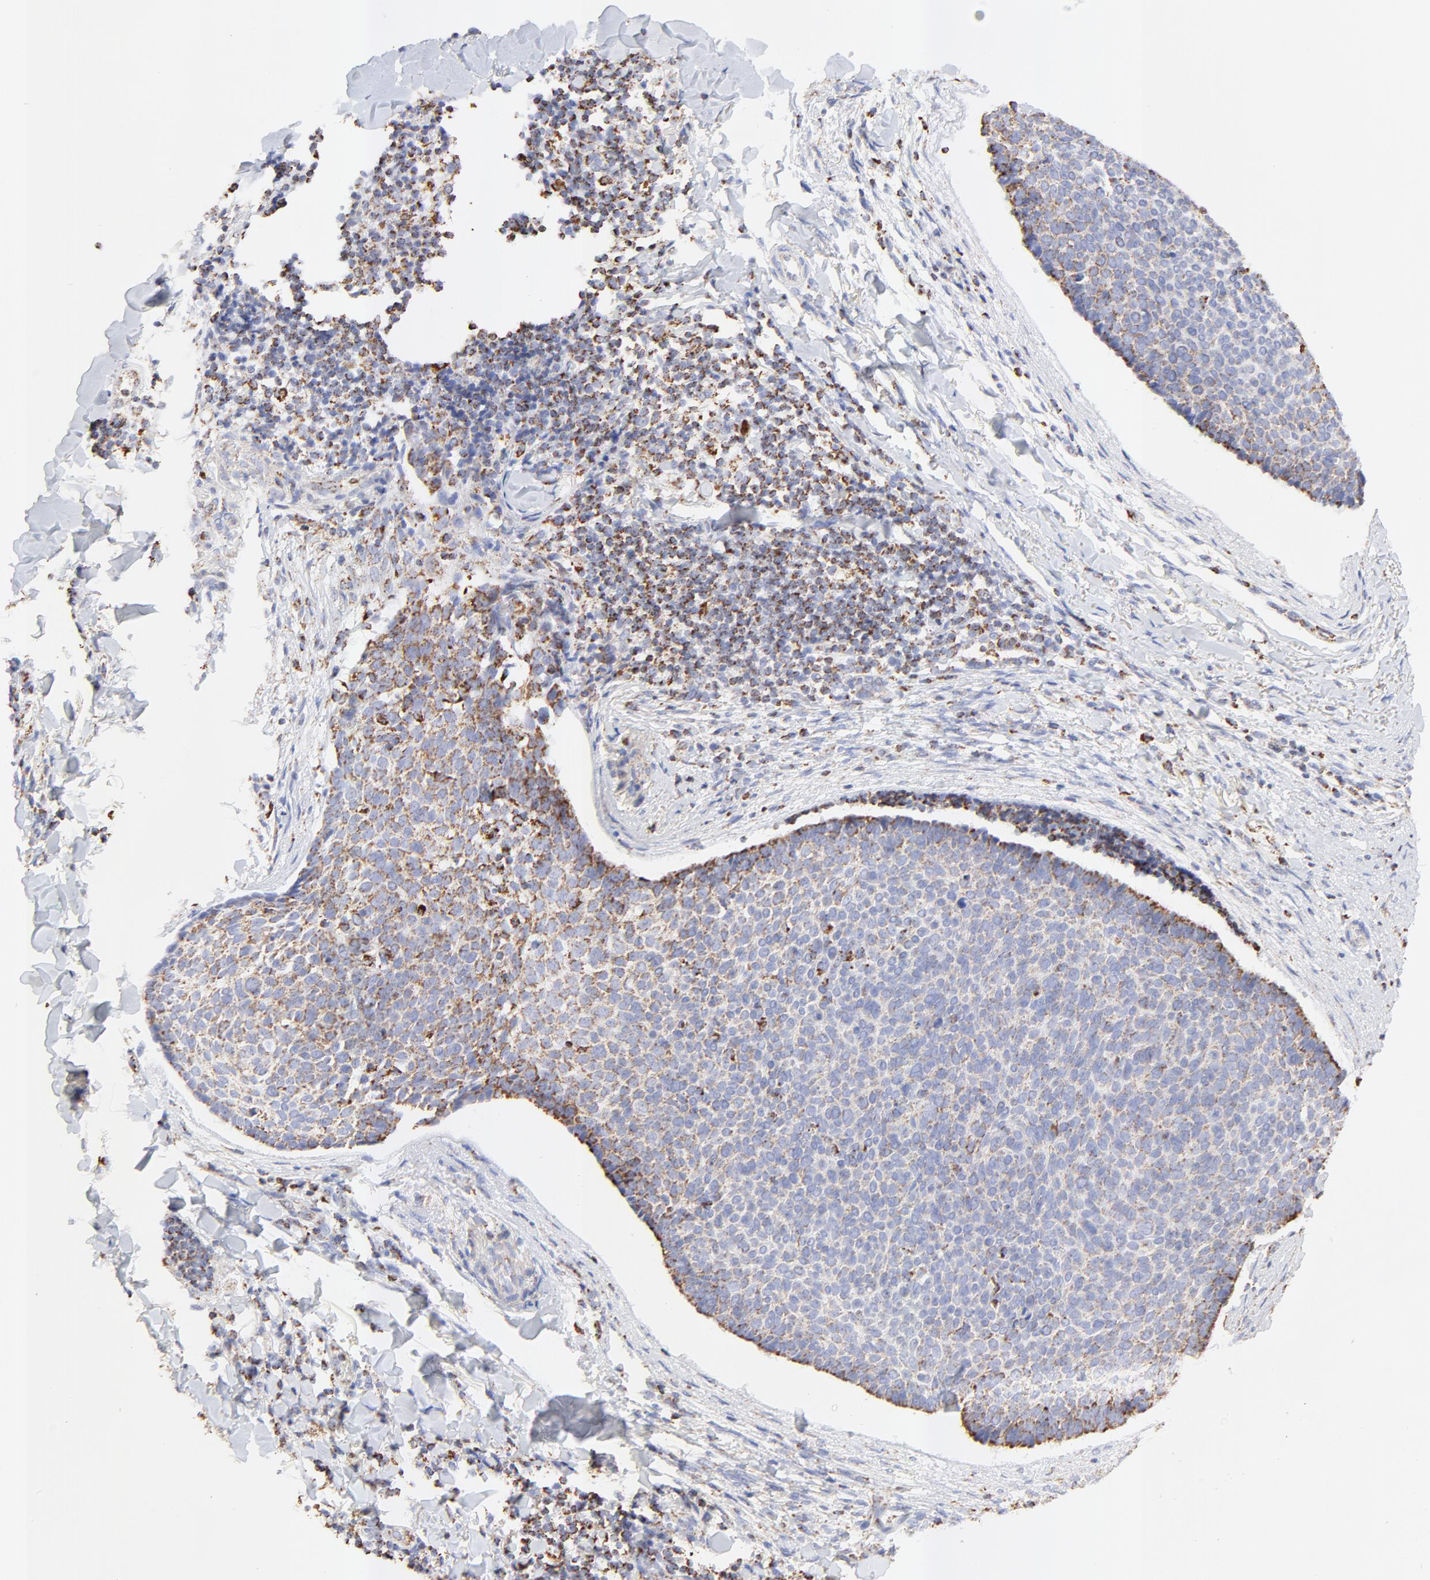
{"staining": {"intensity": "weak", "quantity": ">75%", "location": "cytoplasmic/membranous"}, "tissue": "skin cancer", "cell_type": "Tumor cells", "image_type": "cancer", "snomed": [{"axis": "morphology", "description": "Normal tissue, NOS"}, {"axis": "morphology", "description": "Basal cell carcinoma"}, {"axis": "topography", "description": "Skin"}], "caption": "IHC histopathology image of human skin cancer (basal cell carcinoma) stained for a protein (brown), which displays low levels of weak cytoplasmic/membranous staining in approximately >75% of tumor cells.", "gene": "COX4I1", "patient": {"sex": "female", "age": 57}}